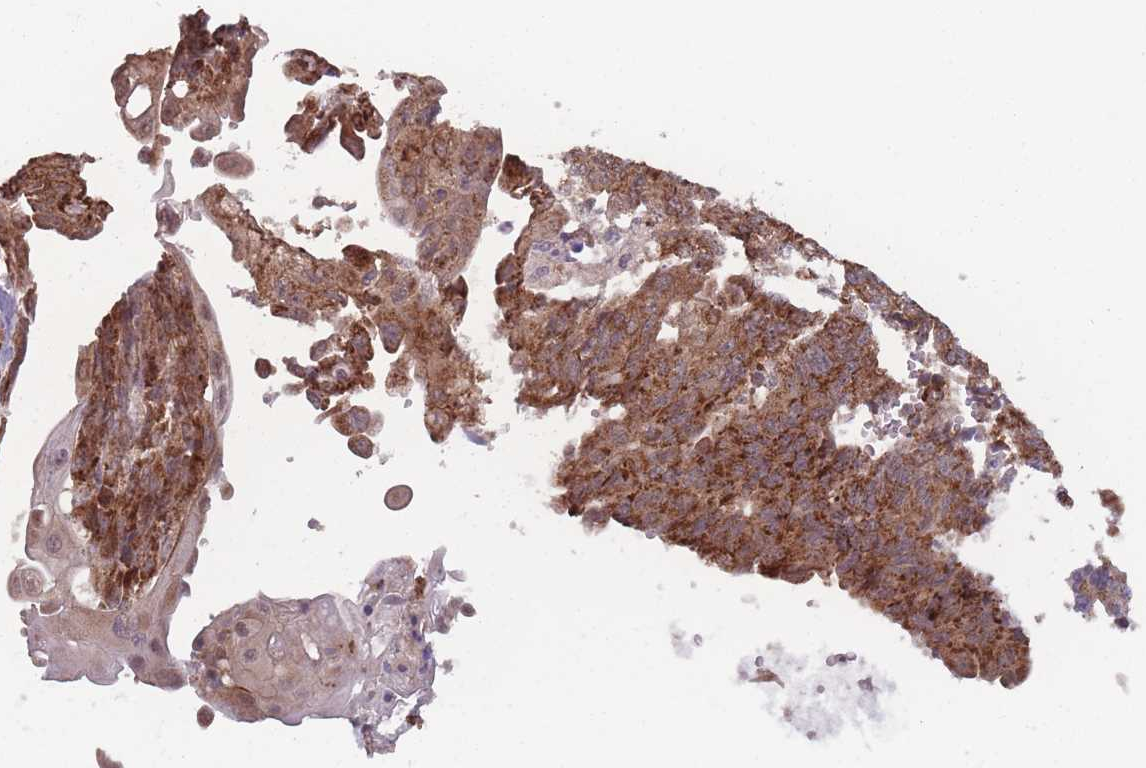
{"staining": {"intensity": "strong", "quantity": ">75%", "location": "cytoplasmic/membranous"}, "tissue": "endometrial cancer", "cell_type": "Tumor cells", "image_type": "cancer", "snomed": [{"axis": "morphology", "description": "Adenocarcinoma, NOS"}, {"axis": "topography", "description": "Endometrium"}], "caption": "An immunohistochemistry (IHC) histopathology image of neoplastic tissue is shown. Protein staining in brown labels strong cytoplasmic/membranous positivity in endometrial adenocarcinoma within tumor cells.", "gene": "RPS18", "patient": {"sex": "female", "age": 32}}